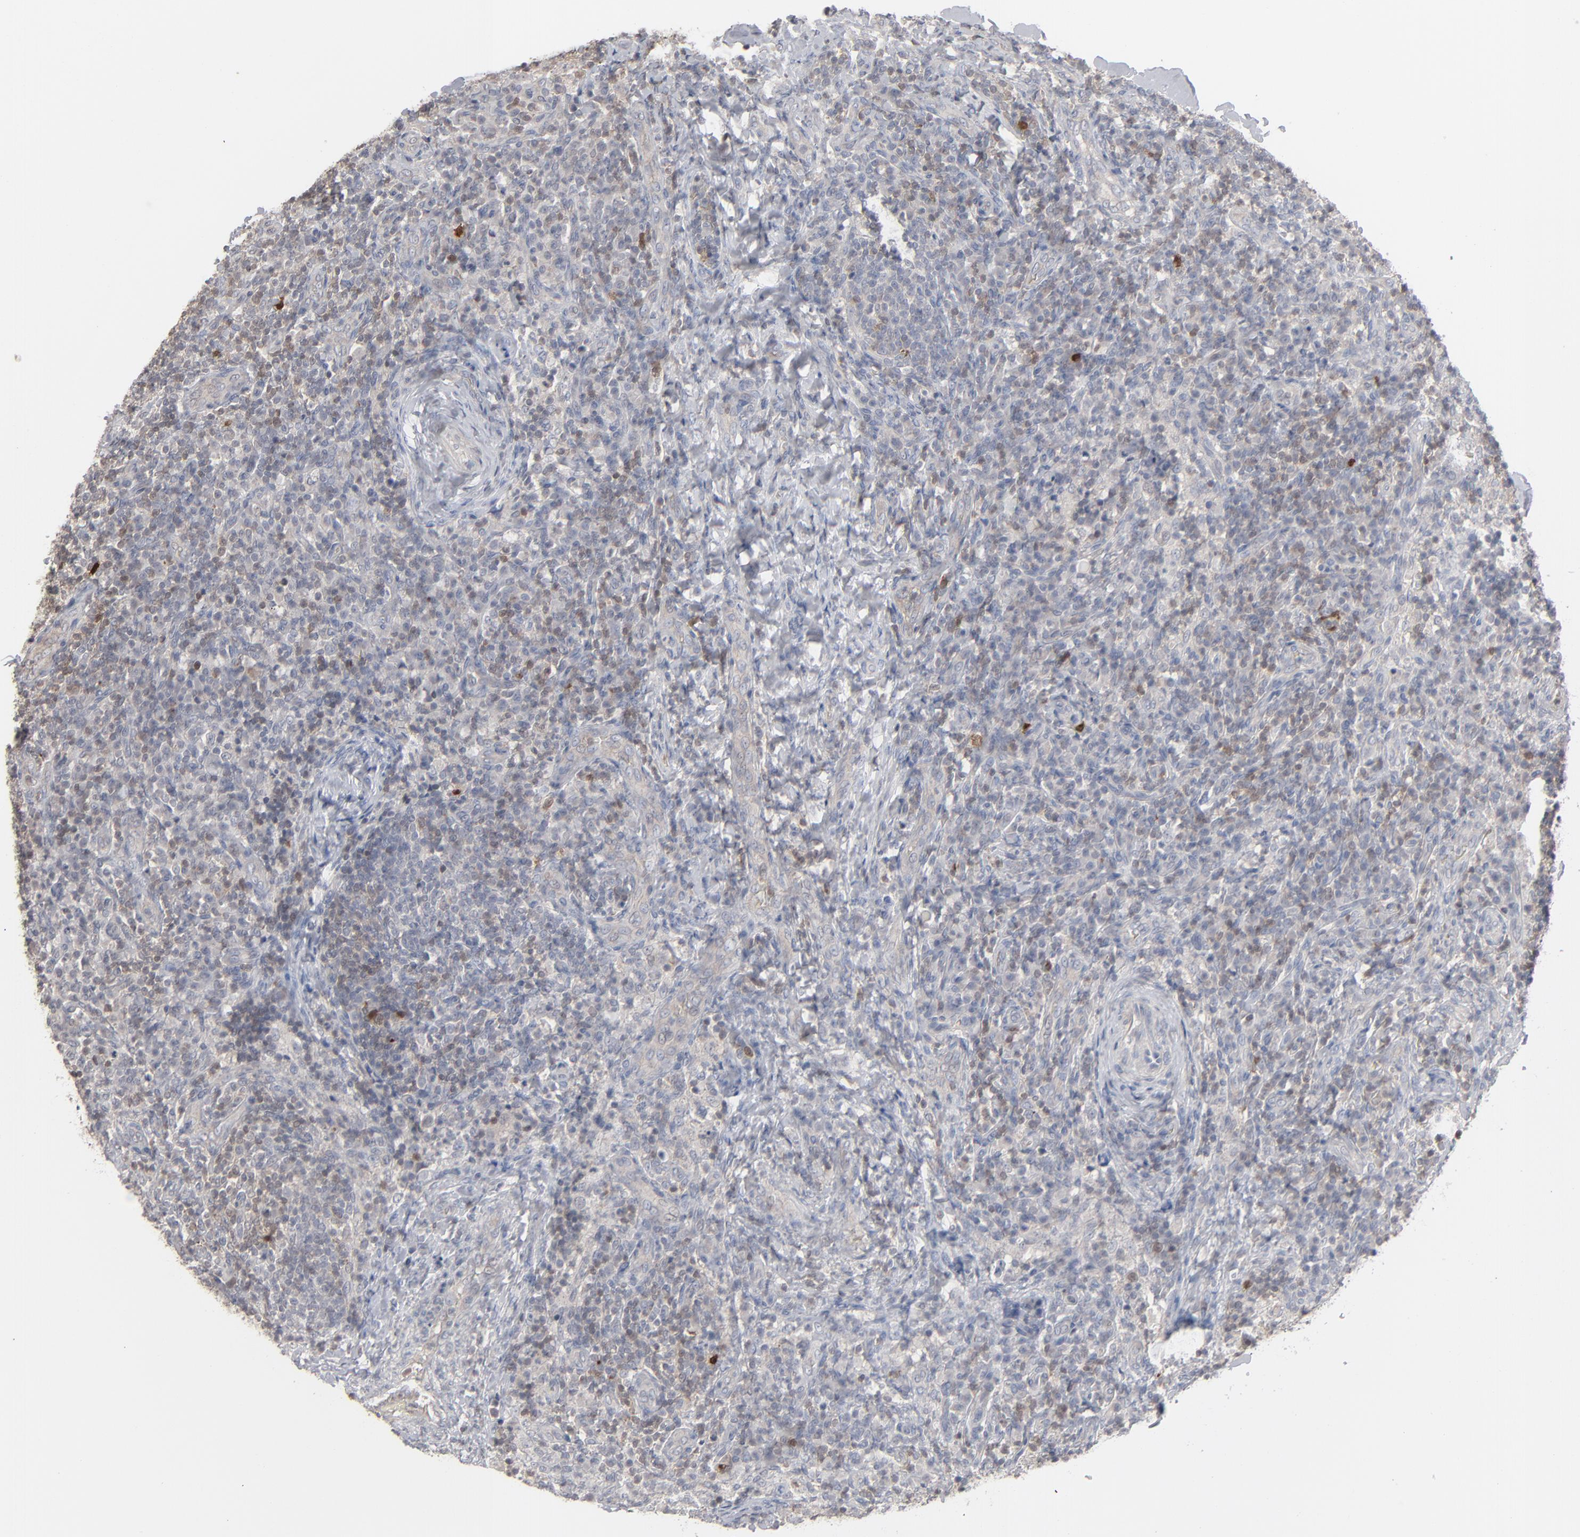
{"staining": {"intensity": "weak", "quantity": "<25%", "location": "cytoplasmic/membranous"}, "tissue": "lymph node", "cell_type": "Germinal center cells", "image_type": "normal", "snomed": [{"axis": "morphology", "description": "Normal tissue, NOS"}, {"axis": "morphology", "description": "Inflammation, NOS"}, {"axis": "topography", "description": "Lymph node"}], "caption": "Micrograph shows no protein positivity in germinal center cells of benign lymph node.", "gene": "STAT4", "patient": {"sex": "male", "age": 46}}